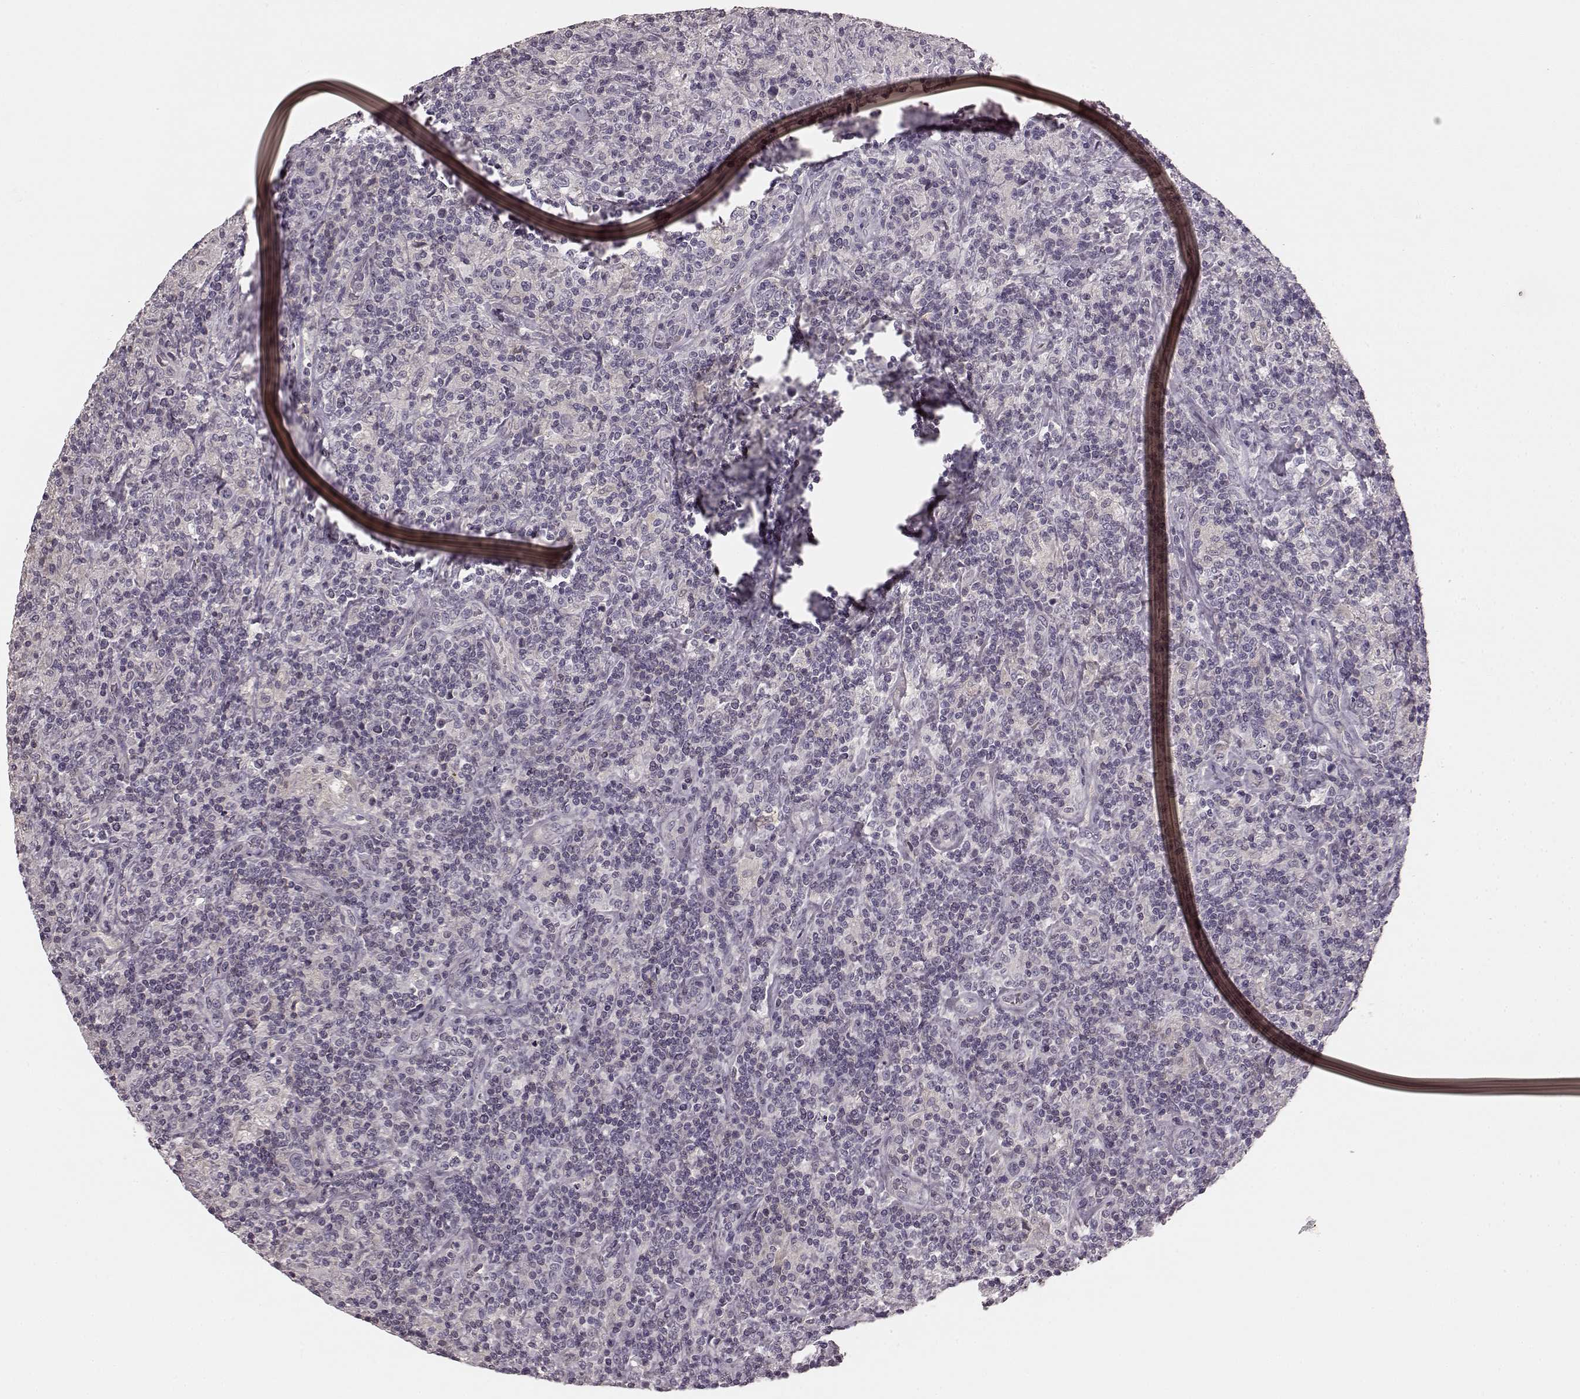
{"staining": {"intensity": "negative", "quantity": "none", "location": "none"}, "tissue": "lymphoma", "cell_type": "Tumor cells", "image_type": "cancer", "snomed": [{"axis": "morphology", "description": "Hodgkin's disease, NOS"}, {"axis": "topography", "description": "Lymph node"}], "caption": "This is an IHC histopathology image of lymphoma. There is no staining in tumor cells.", "gene": "PRKCE", "patient": {"sex": "male", "age": 70}}